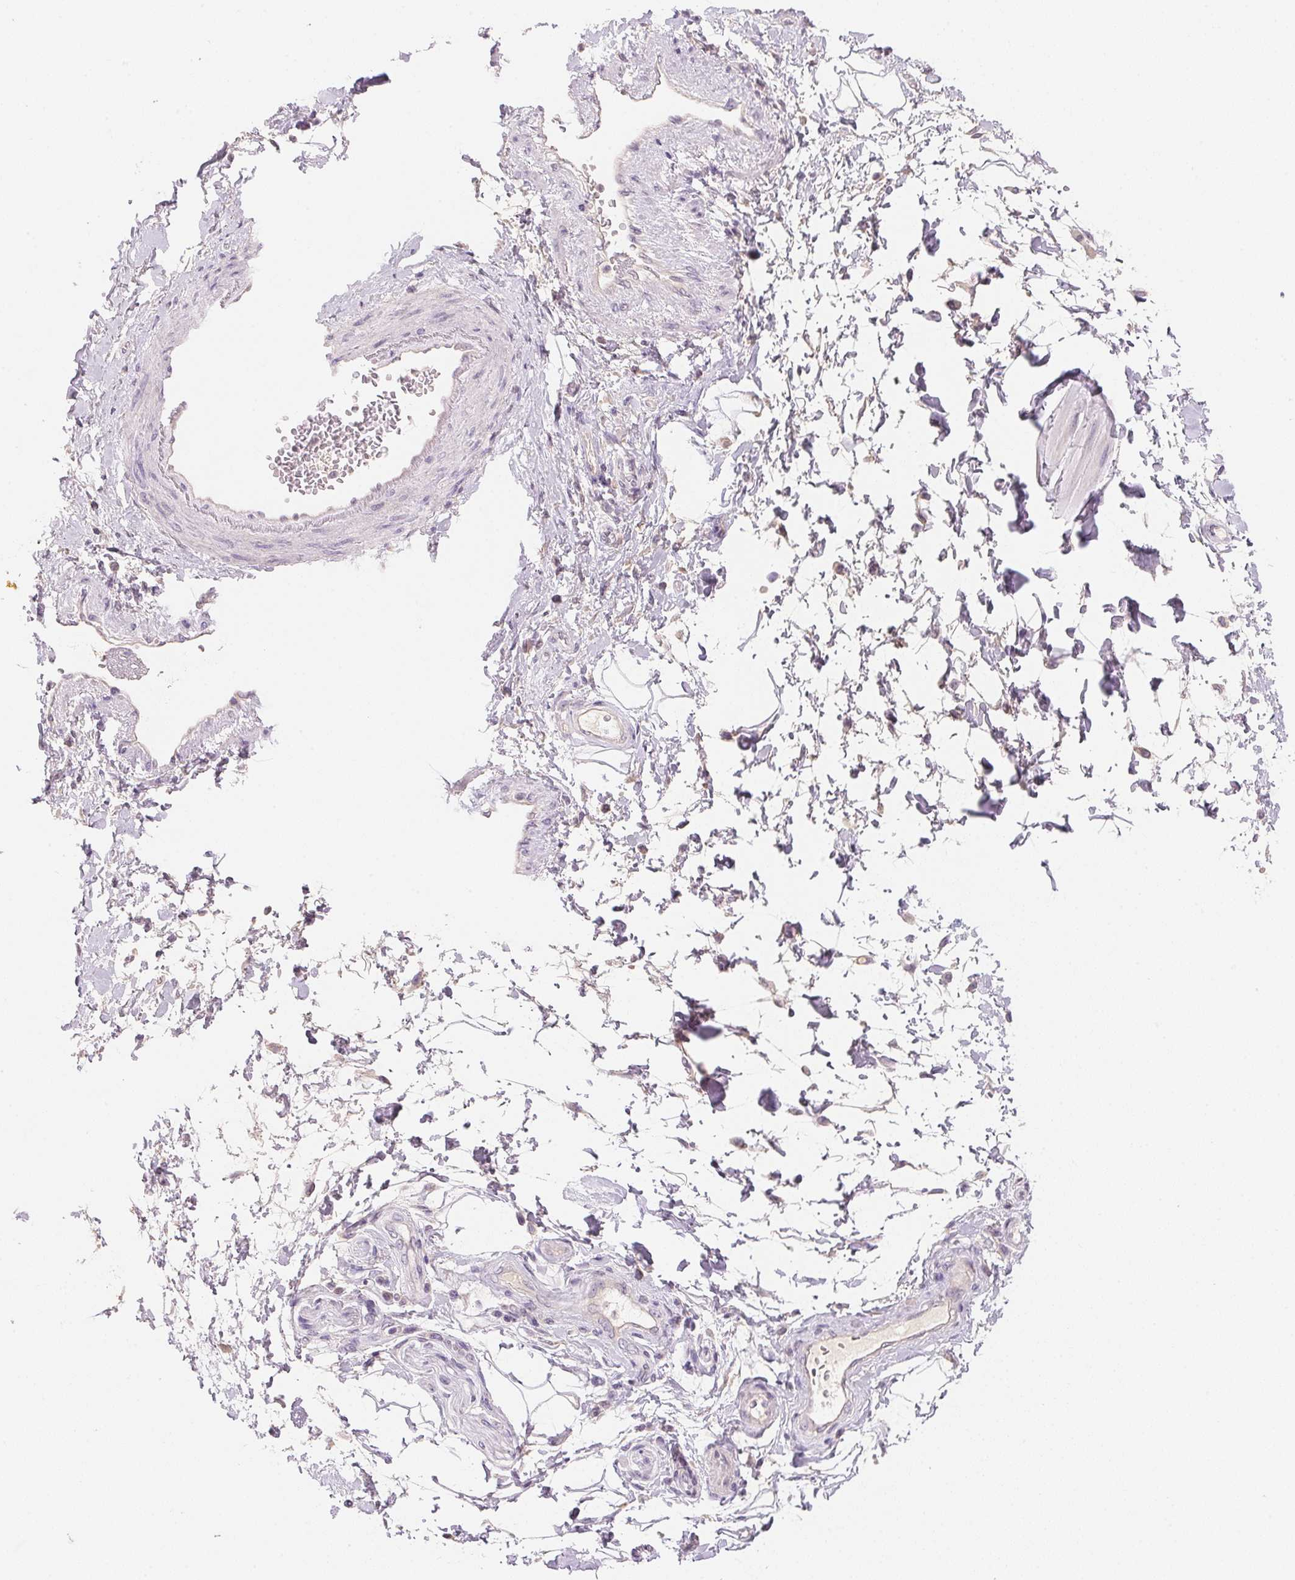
{"staining": {"intensity": "weak", "quantity": "<25%", "location": "cytoplasmic/membranous"}, "tissue": "adipose tissue", "cell_type": "Adipocytes", "image_type": "normal", "snomed": [{"axis": "morphology", "description": "Normal tissue, NOS"}, {"axis": "topography", "description": "Urinary bladder"}, {"axis": "topography", "description": "Peripheral nerve tissue"}], "caption": "Adipose tissue stained for a protein using immunohistochemistry (IHC) demonstrates no expression adipocytes.", "gene": "MCOLN3", "patient": {"sex": "female", "age": 60}}